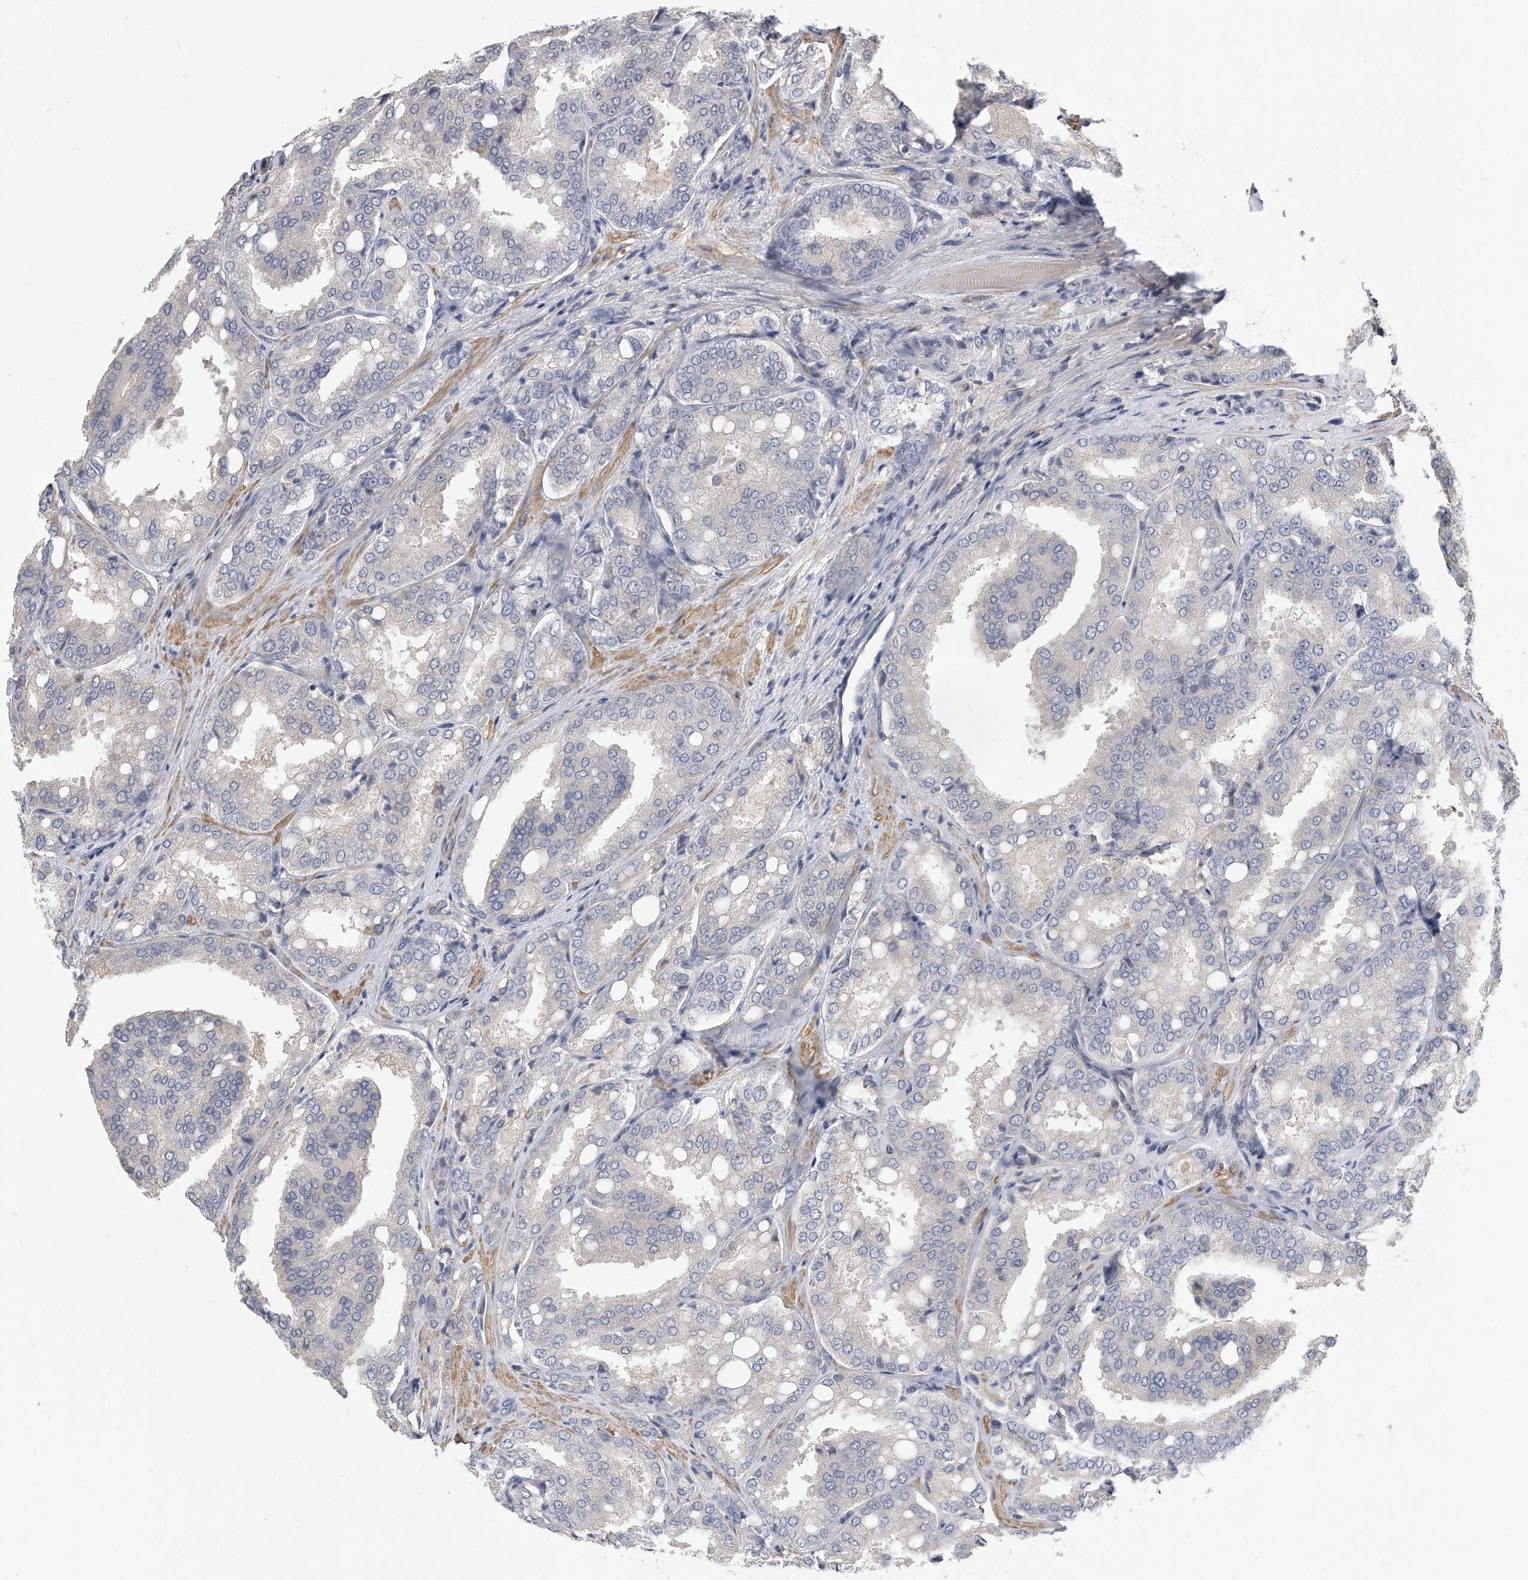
{"staining": {"intensity": "negative", "quantity": "none", "location": "none"}, "tissue": "prostate cancer", "cell_type": "Tumor cells", "image_type": "cancer", "snomed": [{"axis": "morphology", "description": "Adenocarcinoma, High grade"}, {"axis": "topography", "description": "Prostate"}], "caption": "An IHC histopathology image of high-grade adenocarcinoma (prostate) is shown. There is no staining in tumor cells of high-grade adenocarcinoma (prostate).", "gene": "TCP1", "patient": {"sex": "male", "age": 50}}